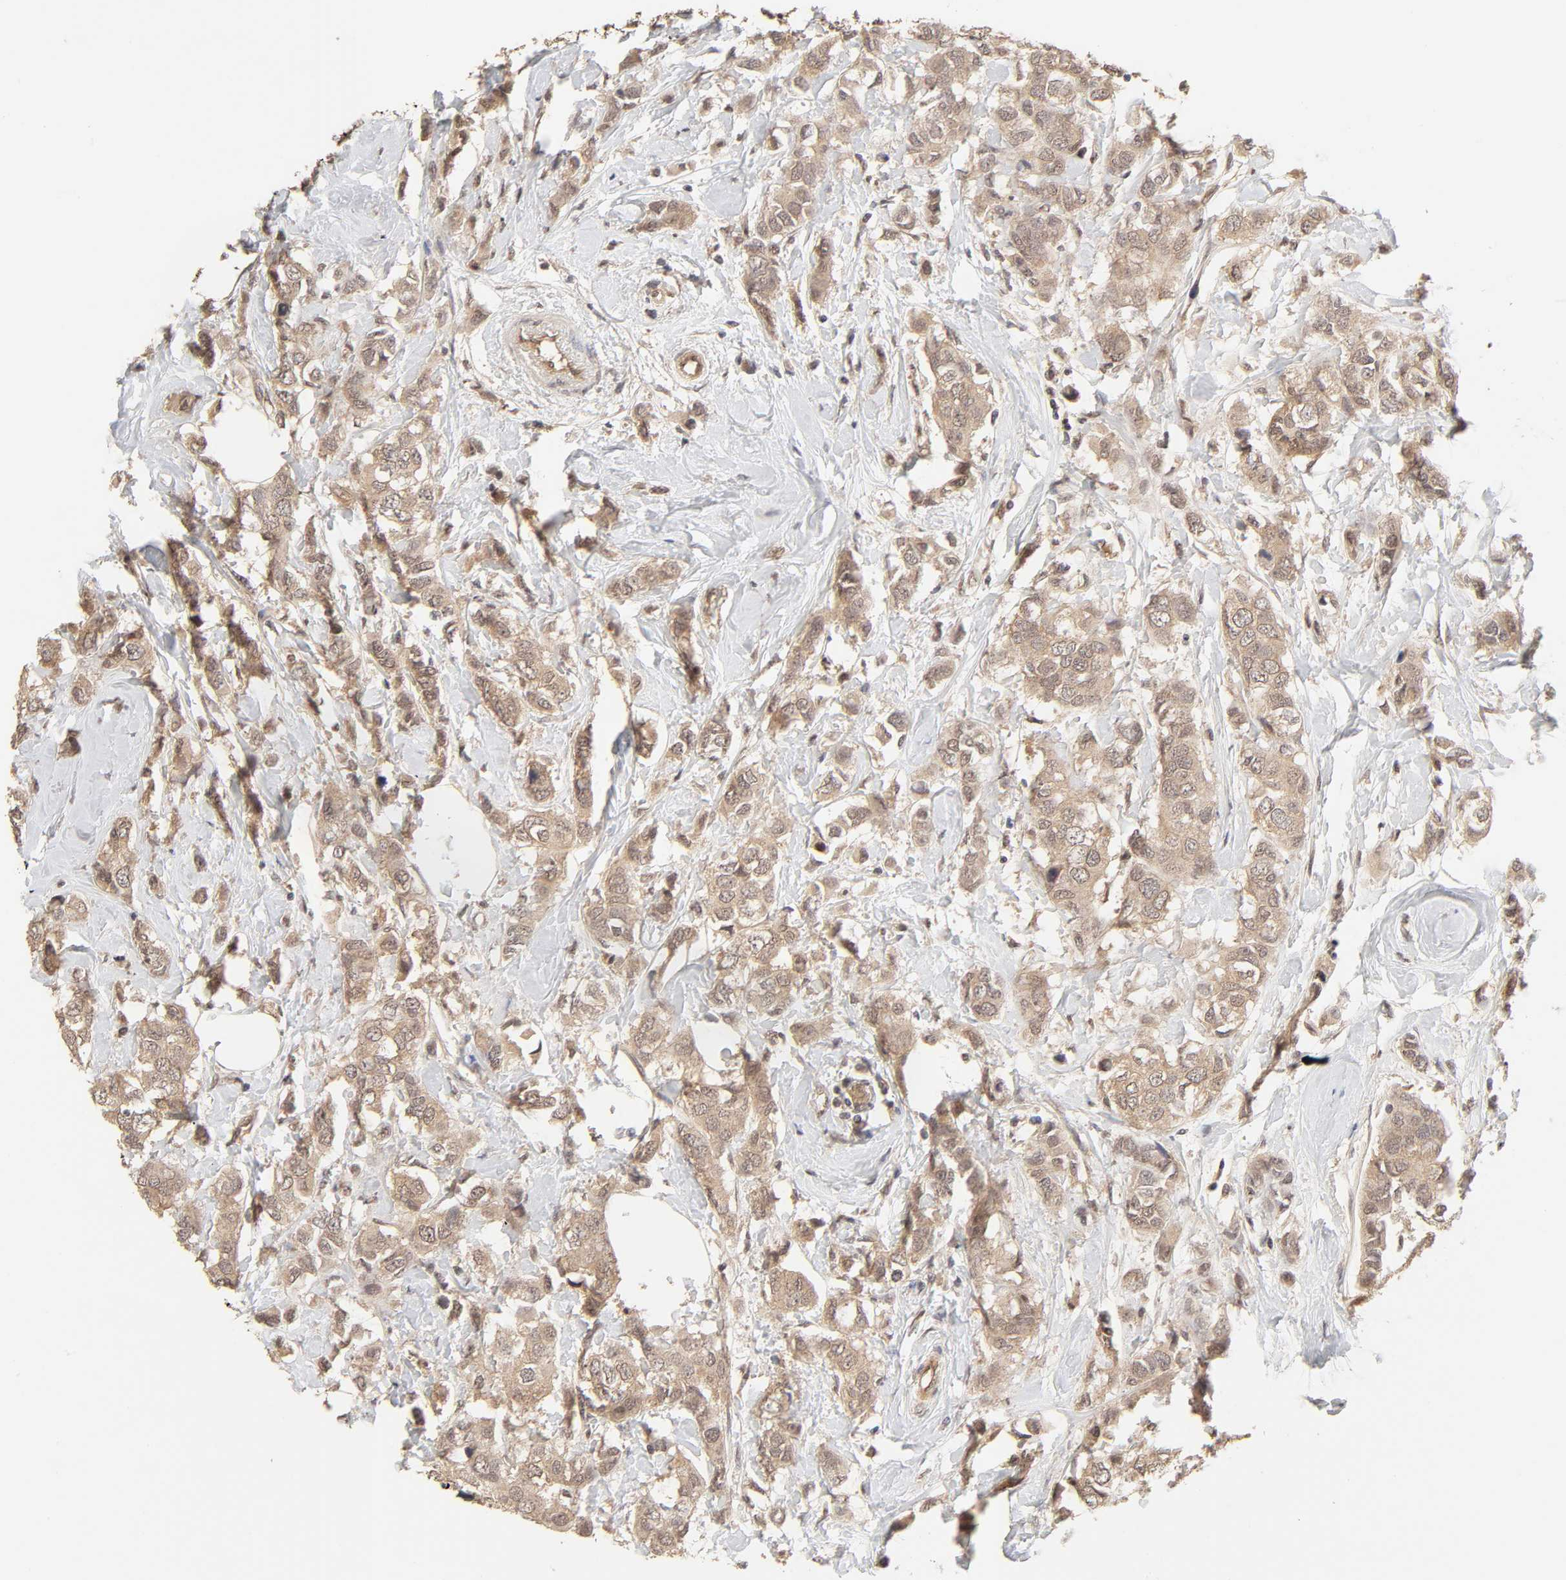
{"staining": {"intensity": "moderate", "quantity": ">75%", "location": "cytoplasmic/membranous"}, "tissue": "breast cancer", "cell_type": "Tumor cells", "image_type": "cancer", "snomed": [{"axis": "morphology", "description": "Duct carcinoma"}, {"axis": "topography", "description": "Breast"}], "caption": "The immunohistochemical stain highlights moderate cytoplasmic/membranous expression in tumor cells of breast cancer (infiltrating ductal carcinoma) tissue.", "gene": "MAPK1", "patient": {"sex": "female", "age": 50}}